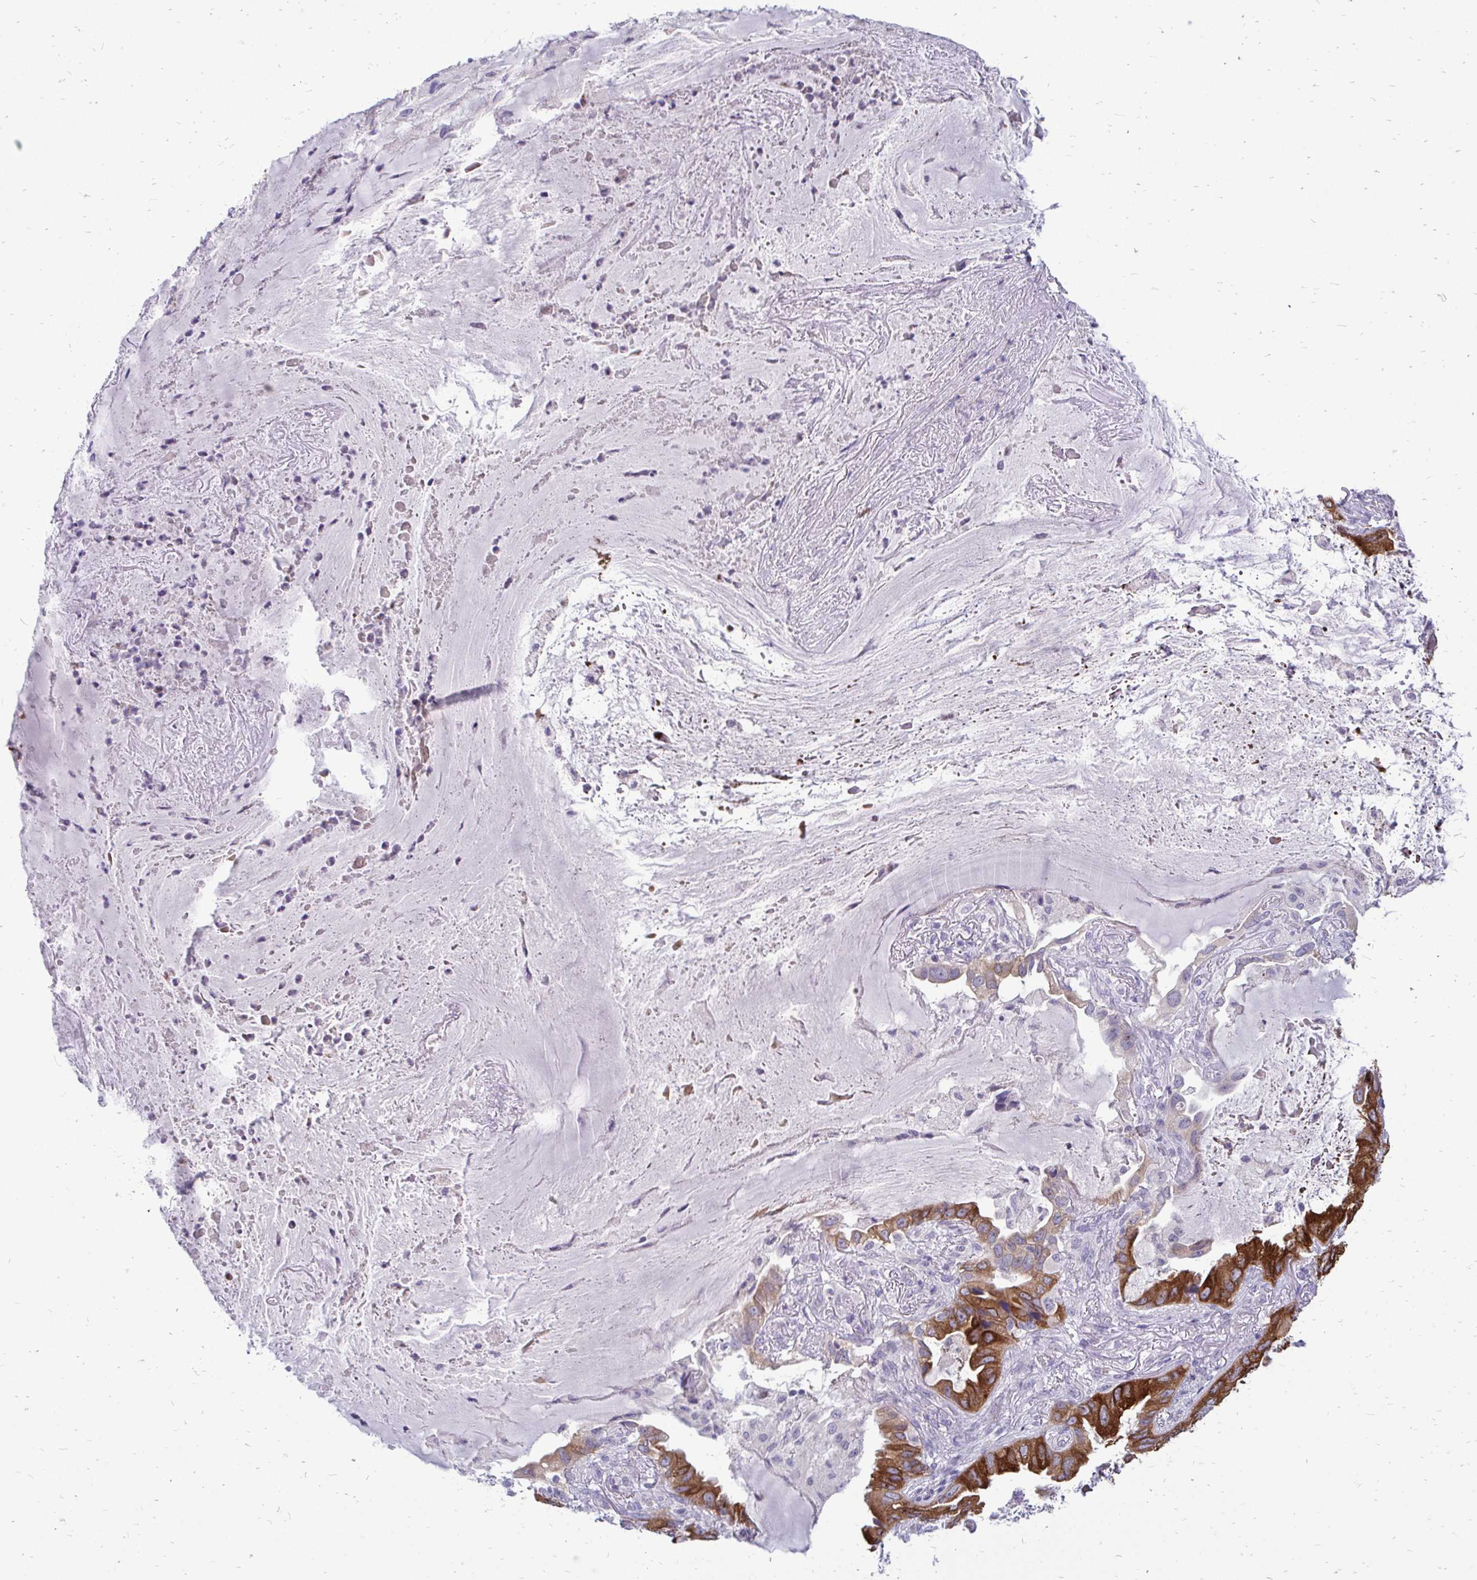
{"staining": {"intensity": "strong", "quantity": ">75%", "location": "cytoplasmic/membranous"}, "tissue": "lung cancer", "cell_type": "Tumor cells", "image_type": "cancer", "snomed": [{"axis": "morphology", "description": "Adenocarcinoma, NOS"}, {"axis": "topography", "description": "Lung"}], "caption": "Tumor cells display high levels of strong cytoplasmic/membranous expression in about >75% of cells in human lung adenocarcinoma.", "gene": "ACSL5", "patient": {"sex": "female", "age": 69}}